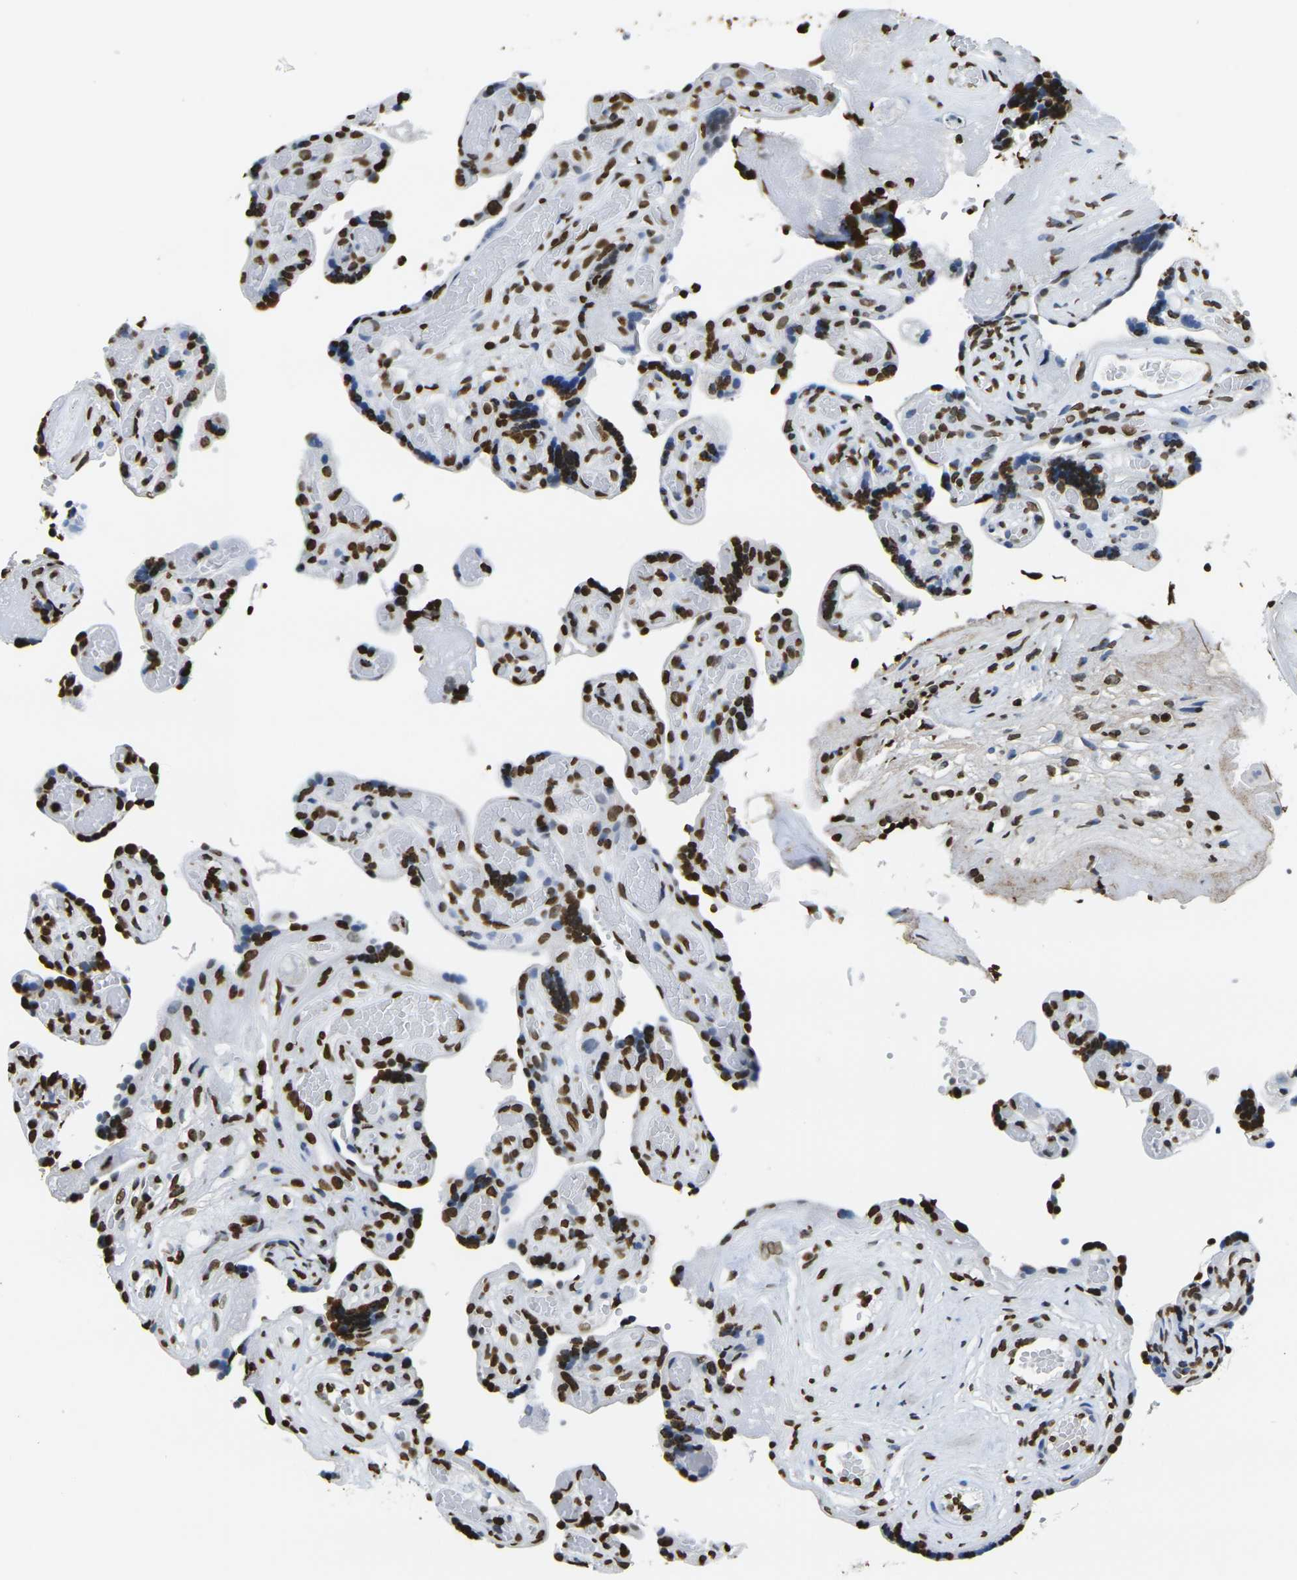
{"staining": {"intensity": "strong", "quantity": ">75%", "location": "nuclear"}, "tissue": "placenta", "cell_type": "Trophoblastic cells", "image_type": "normal", "snomed": [{"axis": "morphology", "description": "Normal tissue, NOS"}, {"axis": "topography", "description": "Placenta"}], "caption": "Immunohistochemical staining of benign placenta reveals high levels of strong nuclear staining in approximately >75% of trophoblastic cells.", "gene": "DRAXIN", "patient": {"sex": "female", "age": 30}}